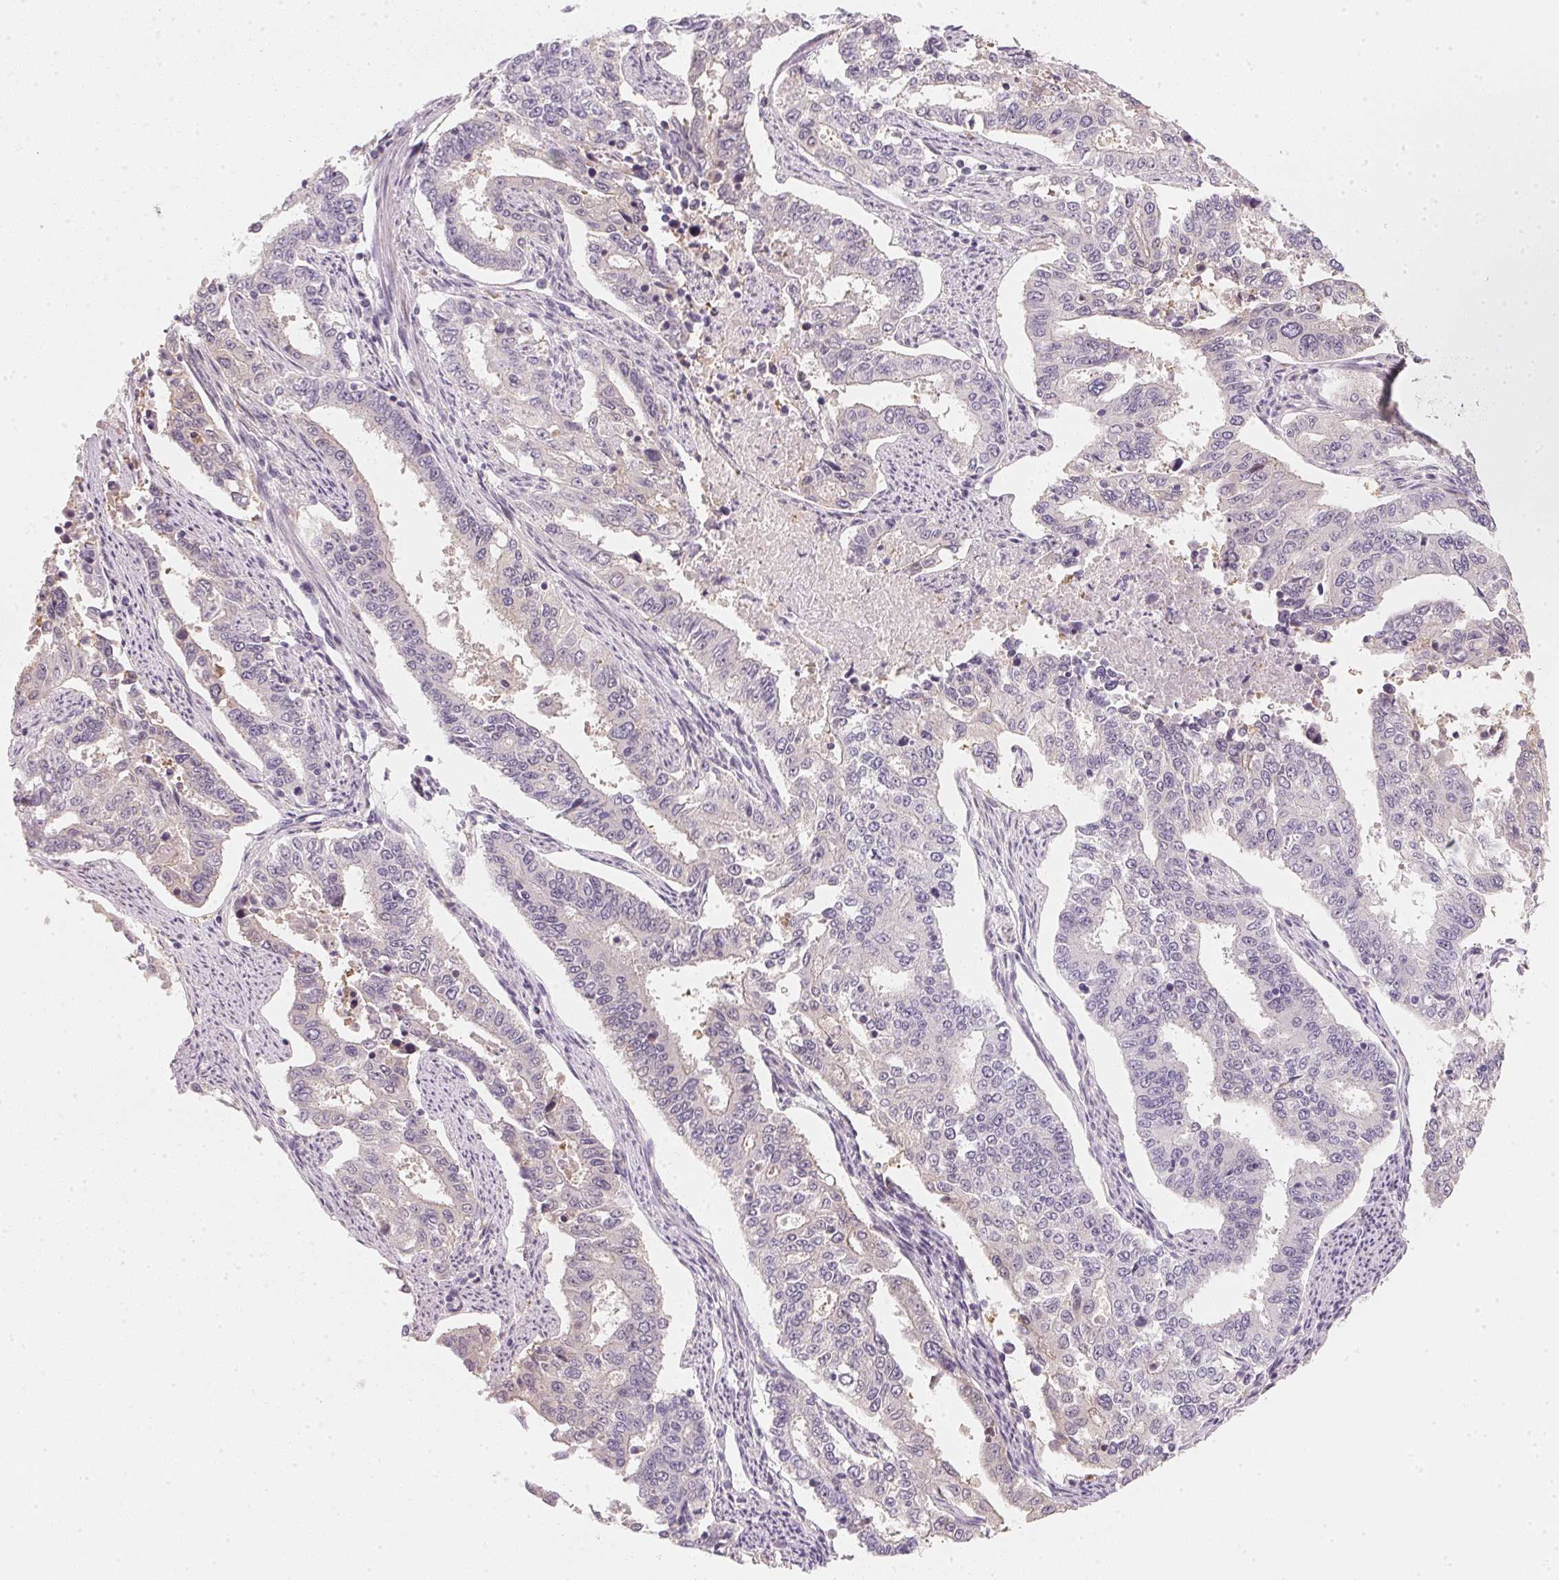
{"staining": {"intensity": "negative", "quantity": "none", "location": "none"}, "tissue": "endometrial cancer", "cell_type": "Tumor cells", "image_type": "cancer", "snomed": [{"axis": "morphology", "description": "Adenocarcinoma, NOS"}, {"axis": "topography", "description": "Uterus"}], "caption": "Adenocarcinoma (endometrial) stained for a protein using immunohistochemistry (IHC) demonstrates no positivity tumor cells.", "gene": "CFAP276", "patient": {"sex": "female", "age": 59}}